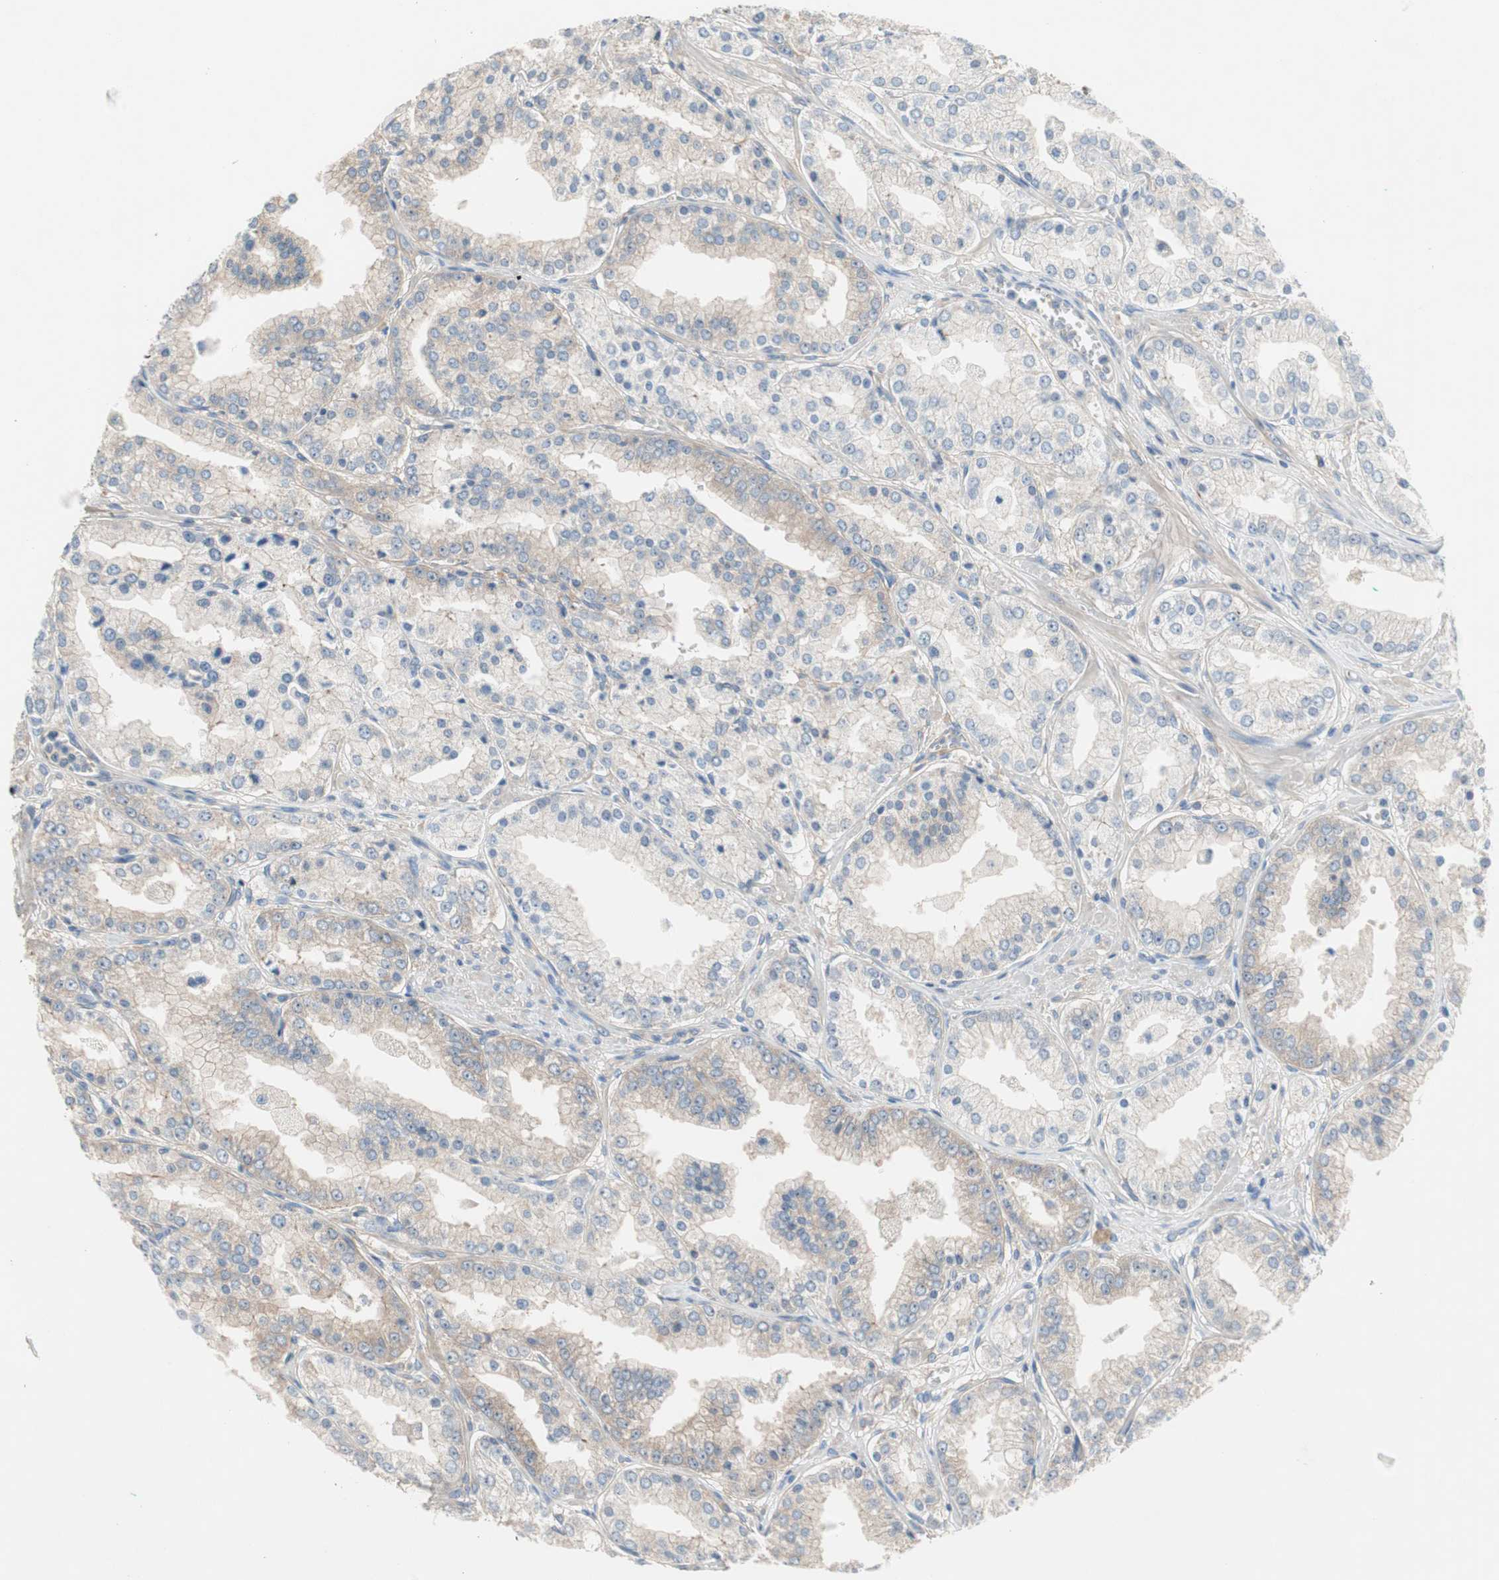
{"staining": {"intensity": "negative", "quantity": "none", "location": "none"}, "tissue": "prostate cancer", "cell_type": "Tumor cells", "image_type": "cancer", "snomed": [{"axis": "morphology", "description": "Adenocarcinoma, High grade"}, {"axis": "topography", "description": "Prostate"}], "caption": "Prostate cancer (high-grade adenocarcinoma) stained for a protein using immunohistochemistry (IHC) reveals no expression tumor cells.", "gene": "GLUL", "patient": {"sex": "male", "age": 61}}